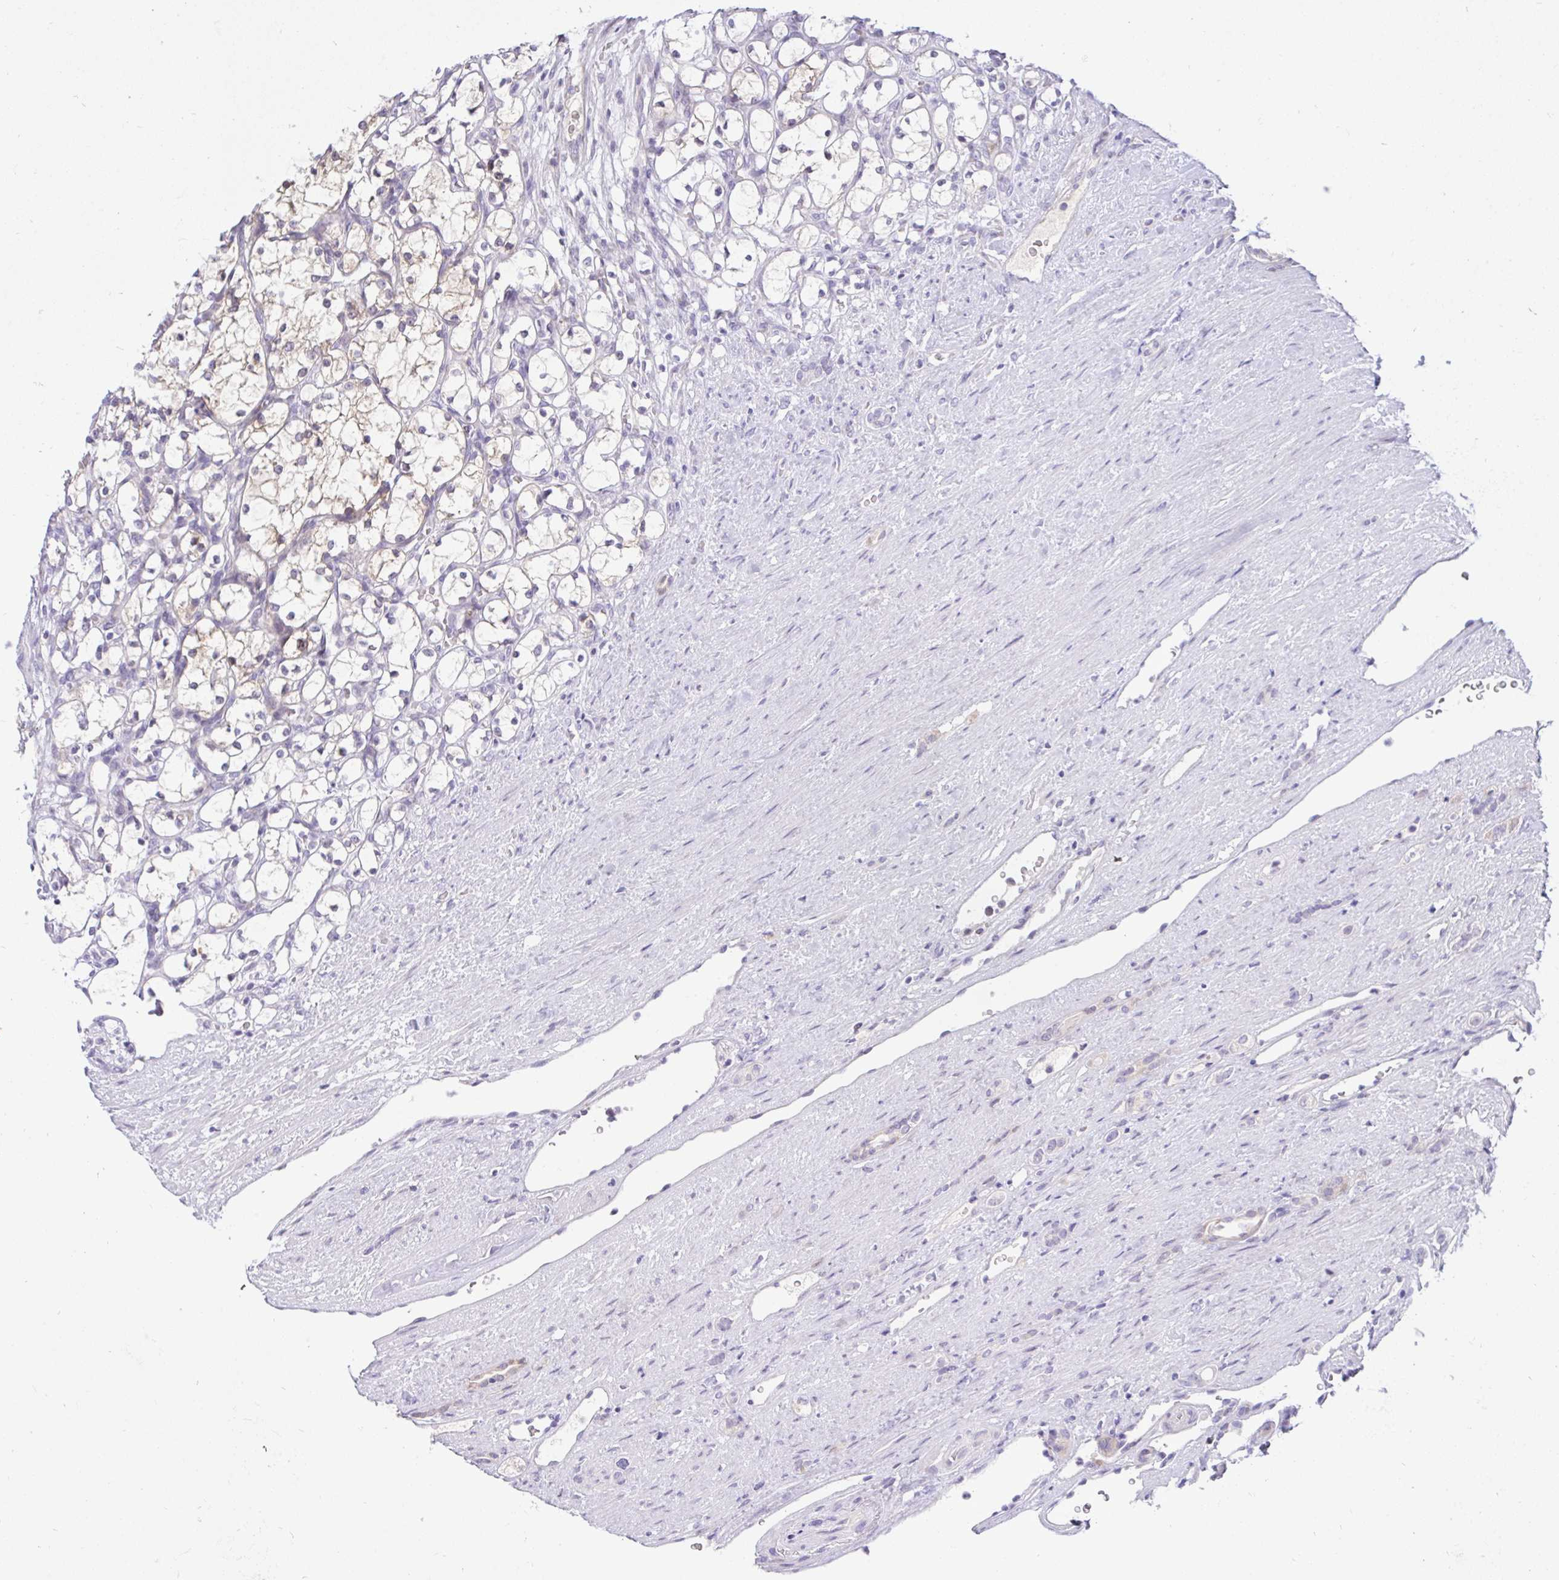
{"staining": {"intensity": "weak", "quantity": "25%-75%", "location": "cytoplasmic/membranous"}, "tissue": "renal cancer", "cell_type": "Tumor cells", "image_type": "cancer", "snomed": [{"axis": "morphology", "description": "Adenocarcinoma, NOS"}, {"axis": "topography", "description": "Kidney"}], "caption": "Adenocarcinoma (renal) was stained to show a protein in brown. There is low levels of weak cytoplasmic/membranous staining in approximately 25%-75% of tumor cells.", "gene": "EPOP", "patient": {"sex": "female", "age": 69}}